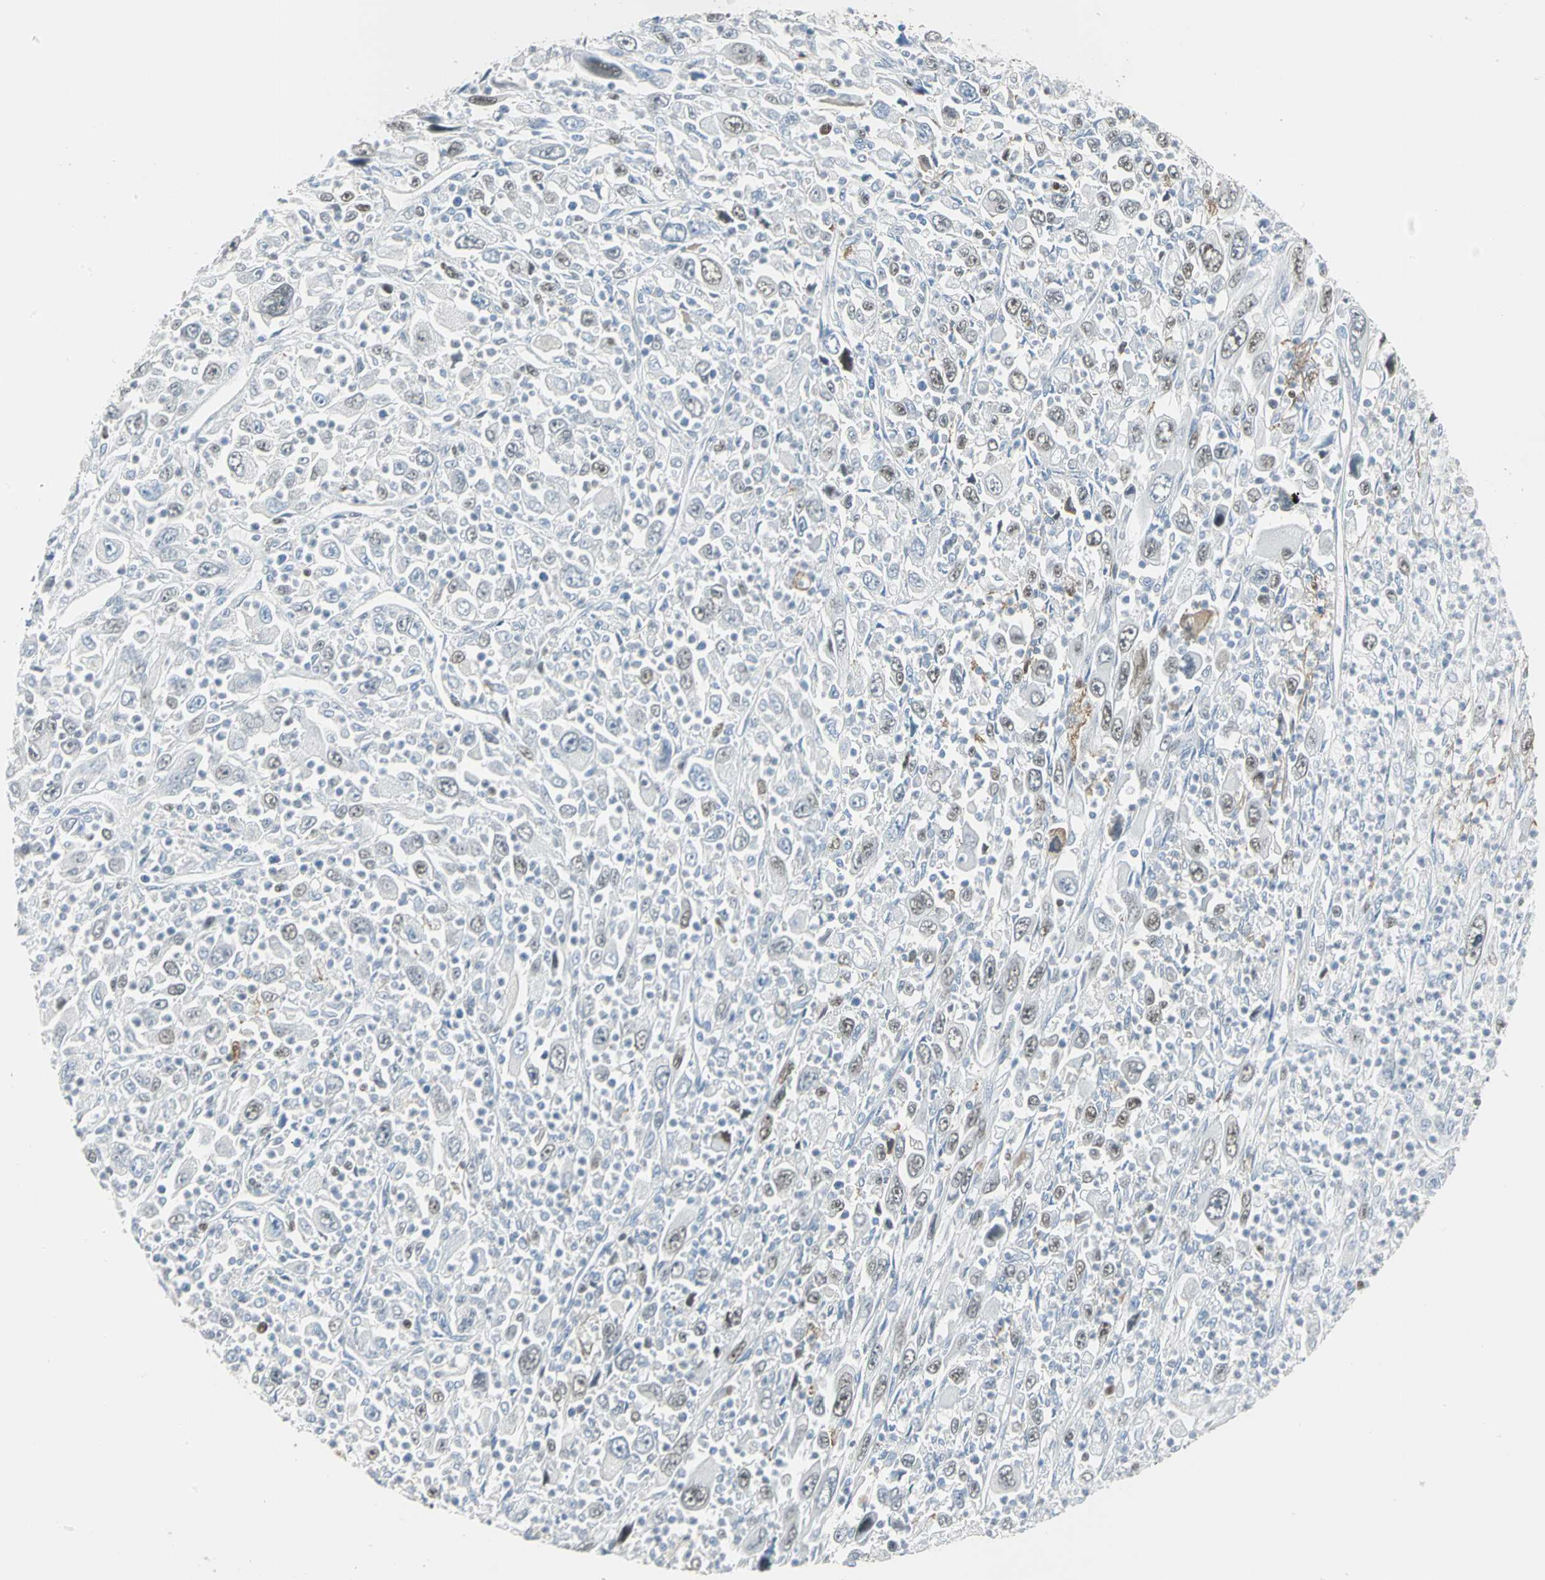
{"staining": {"intensity": "weak", "quantity": "<25%", "location": "nuclear"}, "tissue": "melanoma", "cell_type": "Tumor cells", "image_type": "cancer", "snomed": [{"axis": "morphology", "description": "Malignant melanoma, Metastatic site"}, {"axis": "topography", "description": "Skin"}], "caption": "Immunohistochemistry photomicrograph of neoplastic tissue: malignant melanoma (metastatic site) stained with DAB (3,3'-diaminobenzidine) reveals no significant protein staining in tumor cells.", "gene": "MCM3", "patient": {"sex": "female", "age": 56}}